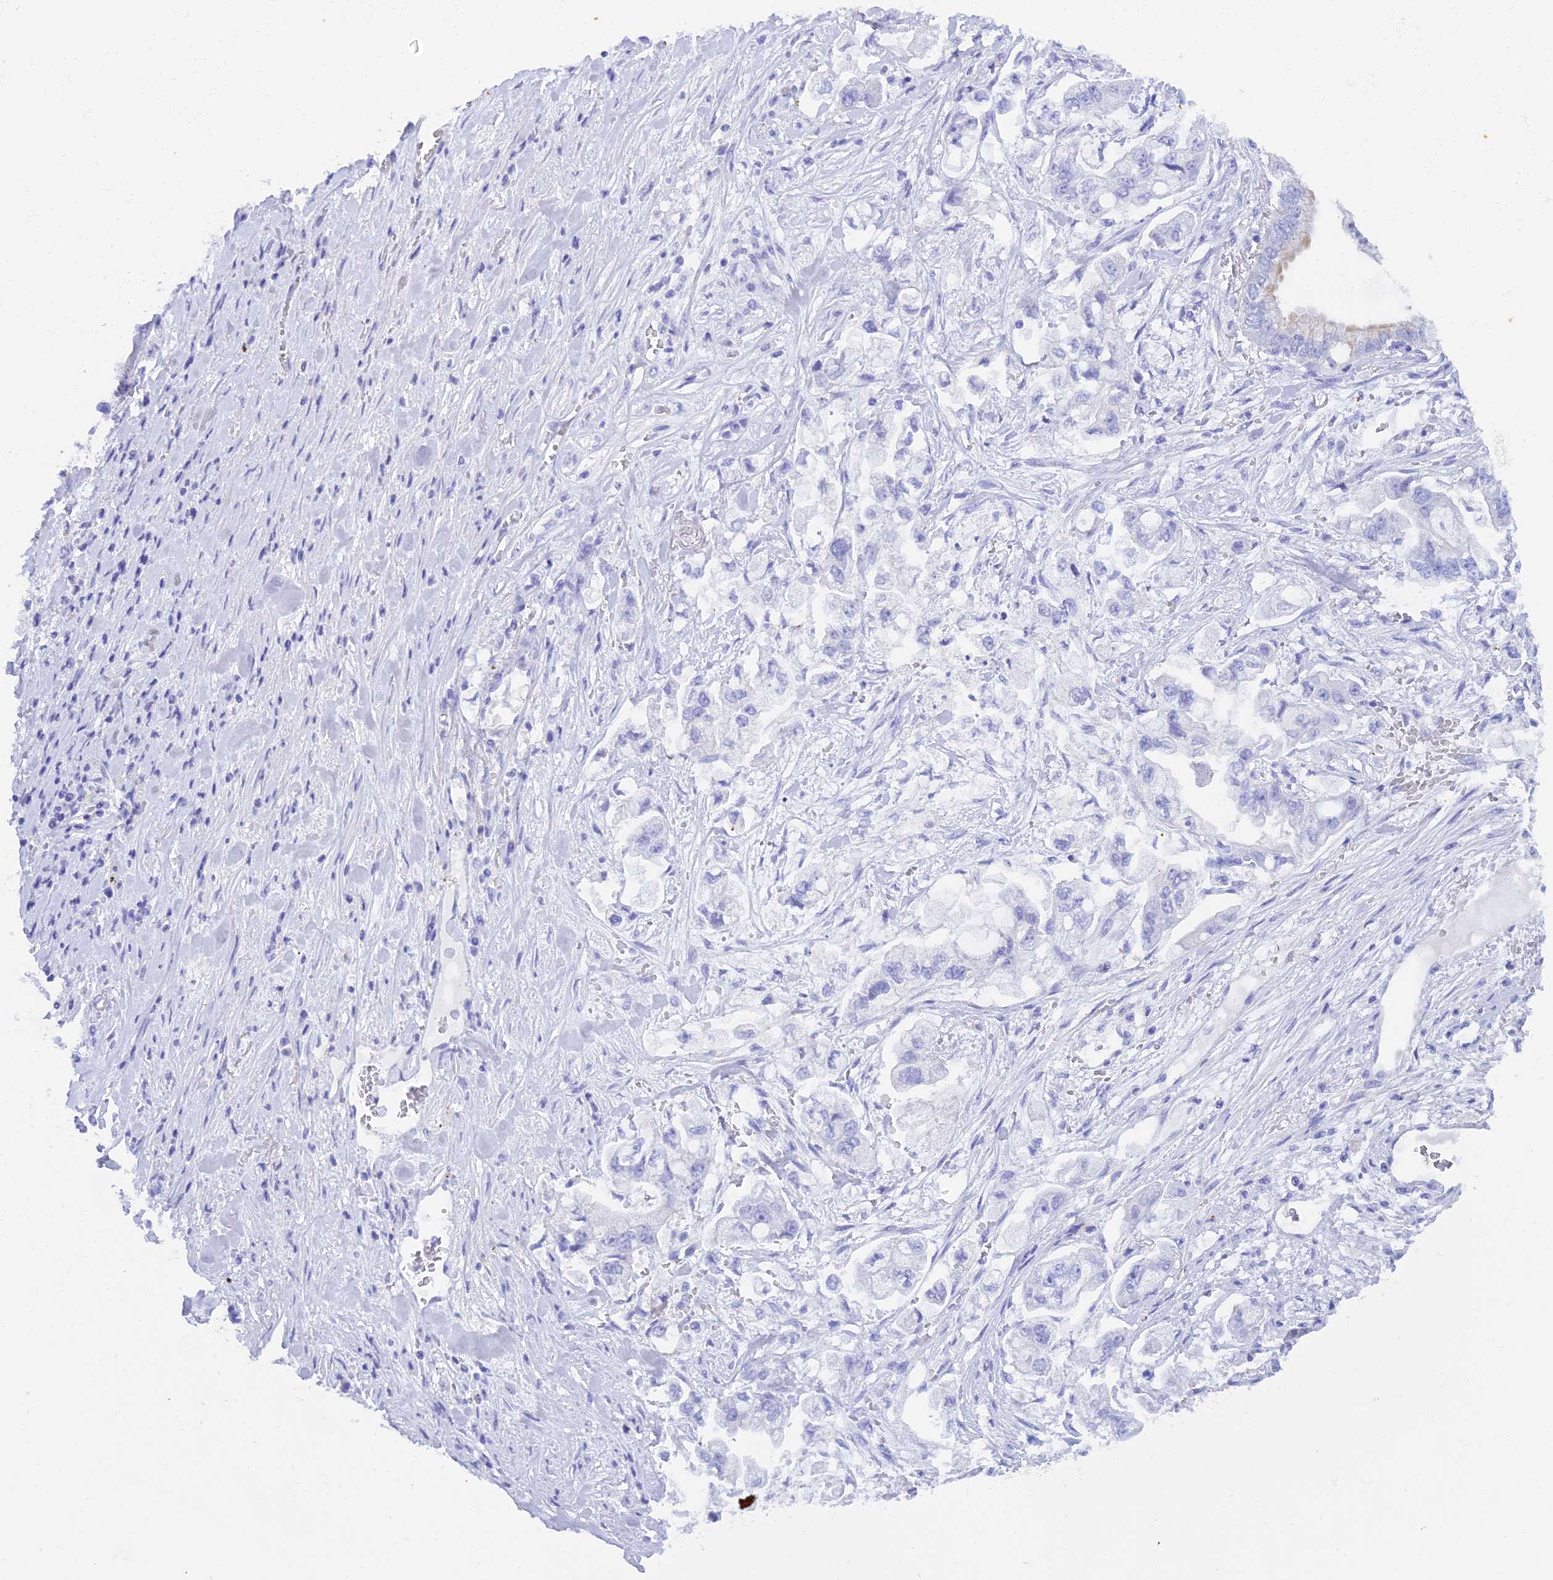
{"staining": {"intensity": "negative", "quantity": "none", "location": "none"}, "tissue": "stomach cancer", "cell_type": "Tumor cells", "image_type": "cancer", "snomed": [{"axis": "morphology", "description": "Adenocarcinoma, NOS"}, {"axis": "topography", "description": "Stomach"}], "caption": "DAB immunohistochemical staining of stomach adenocarcinoma displays no significant staining in tumor cells. The staining was performed using DAB to visualize the protein expression in brown, while the nuclei were stained in blue with hematoxylin (Magnification: 20x).", "gene": "REG1A", "patient": {"sex": "male", "age": 62}}